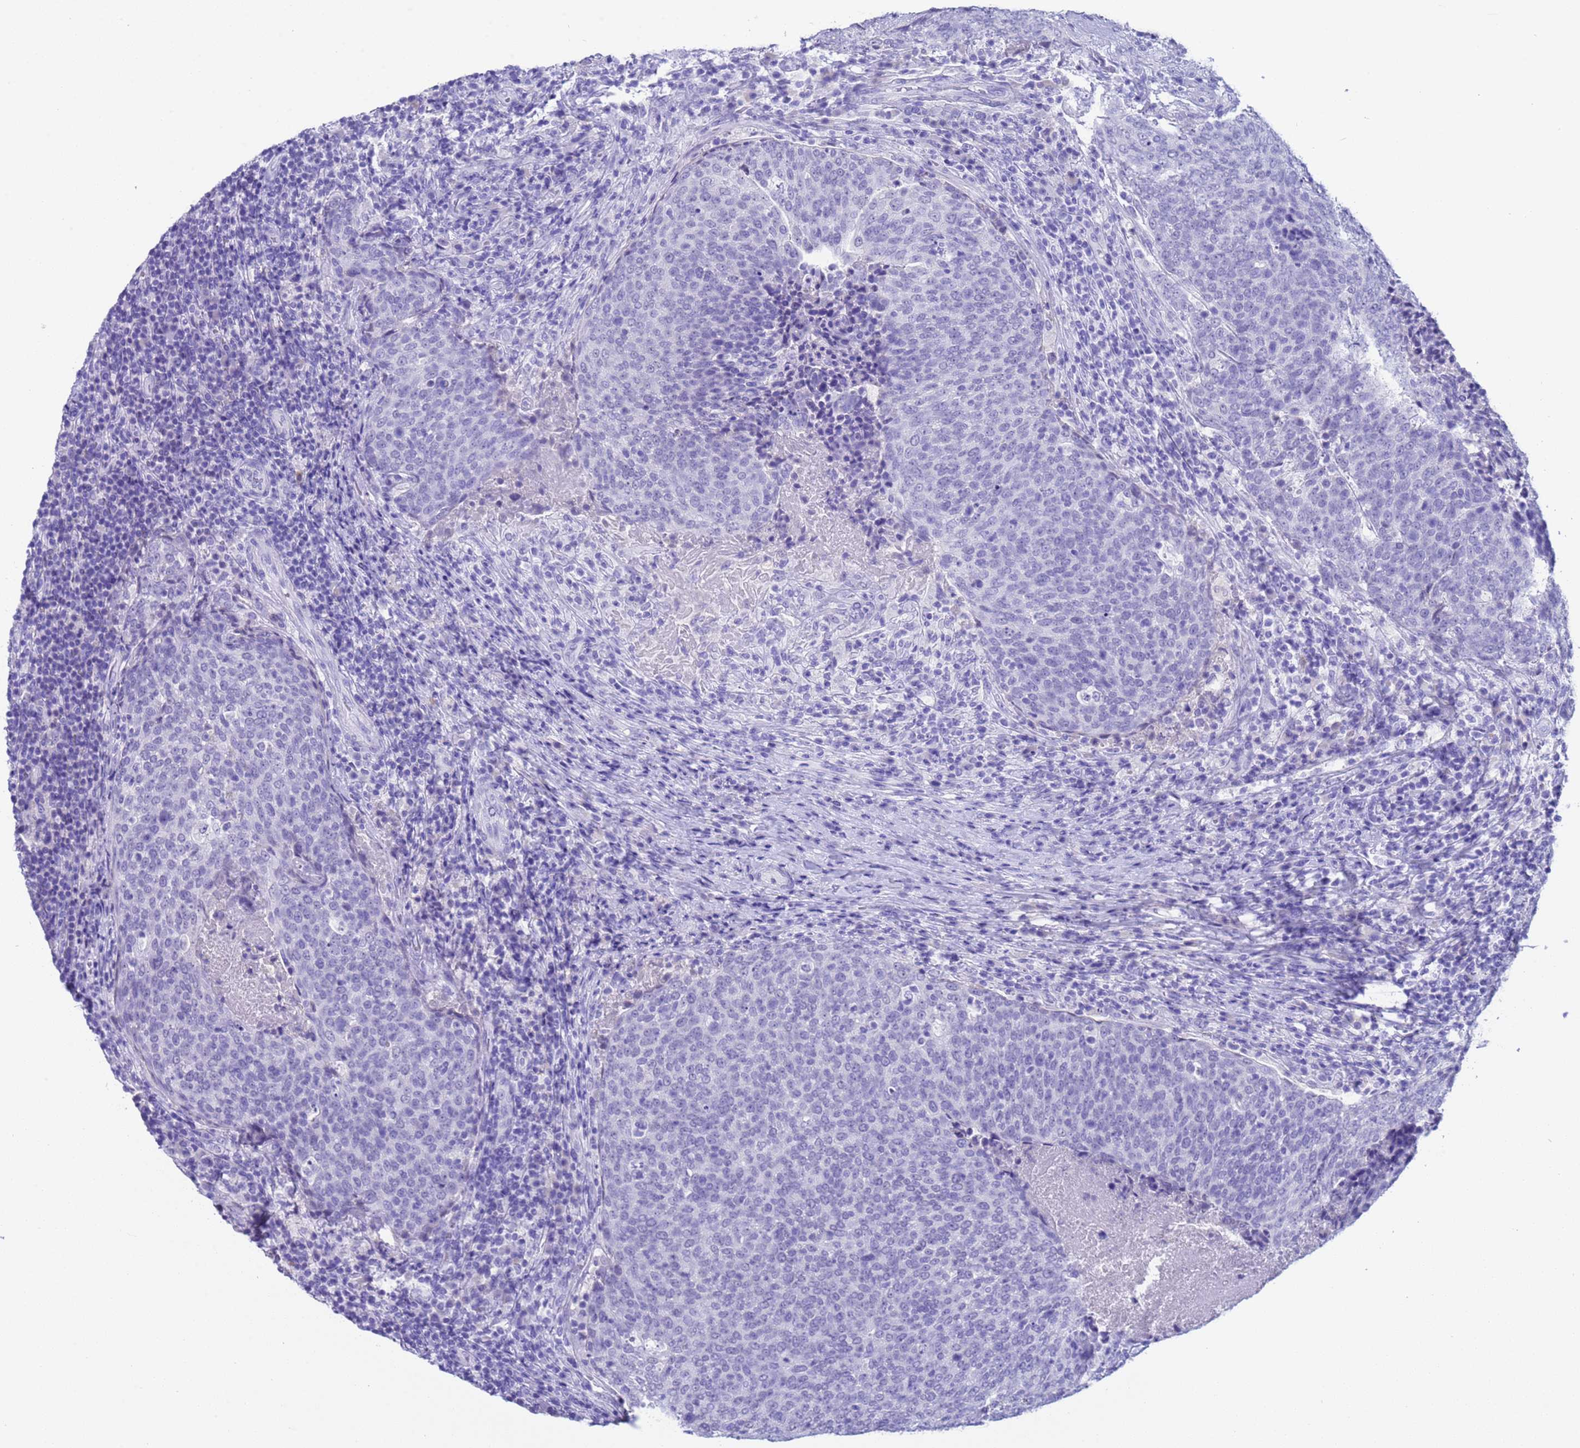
{"staining": {"intensity": "negative", "quantity": "none", "location": "none"}, "tissue": "head and neck cancer", "cell_type": "Tumor cells", "image_type": "cancer", "snomed": [{"axis": "morphology", "description": "Squamous cell carcinoma, NOS"}, {"axis": "morphology", "description": "Squamous cell carcinoma, metastatic, NOS"}, {"axis": "topography", "description": "Lymph node"}, {"axis": "topography", "description": "Head-Neck"}], "caption": "Tumor cells are negative for protein expression in human head and neck squamous cell carcinoma. Brightfield microscopy of immunohistochemistry (IHC) stained with DAB (3,3'-diaminobenzidine) (brown) and hematoxylin (blue), captured at high magnification.", "gene": "CKM", "patient": {"sex": "male", "age": 62}}